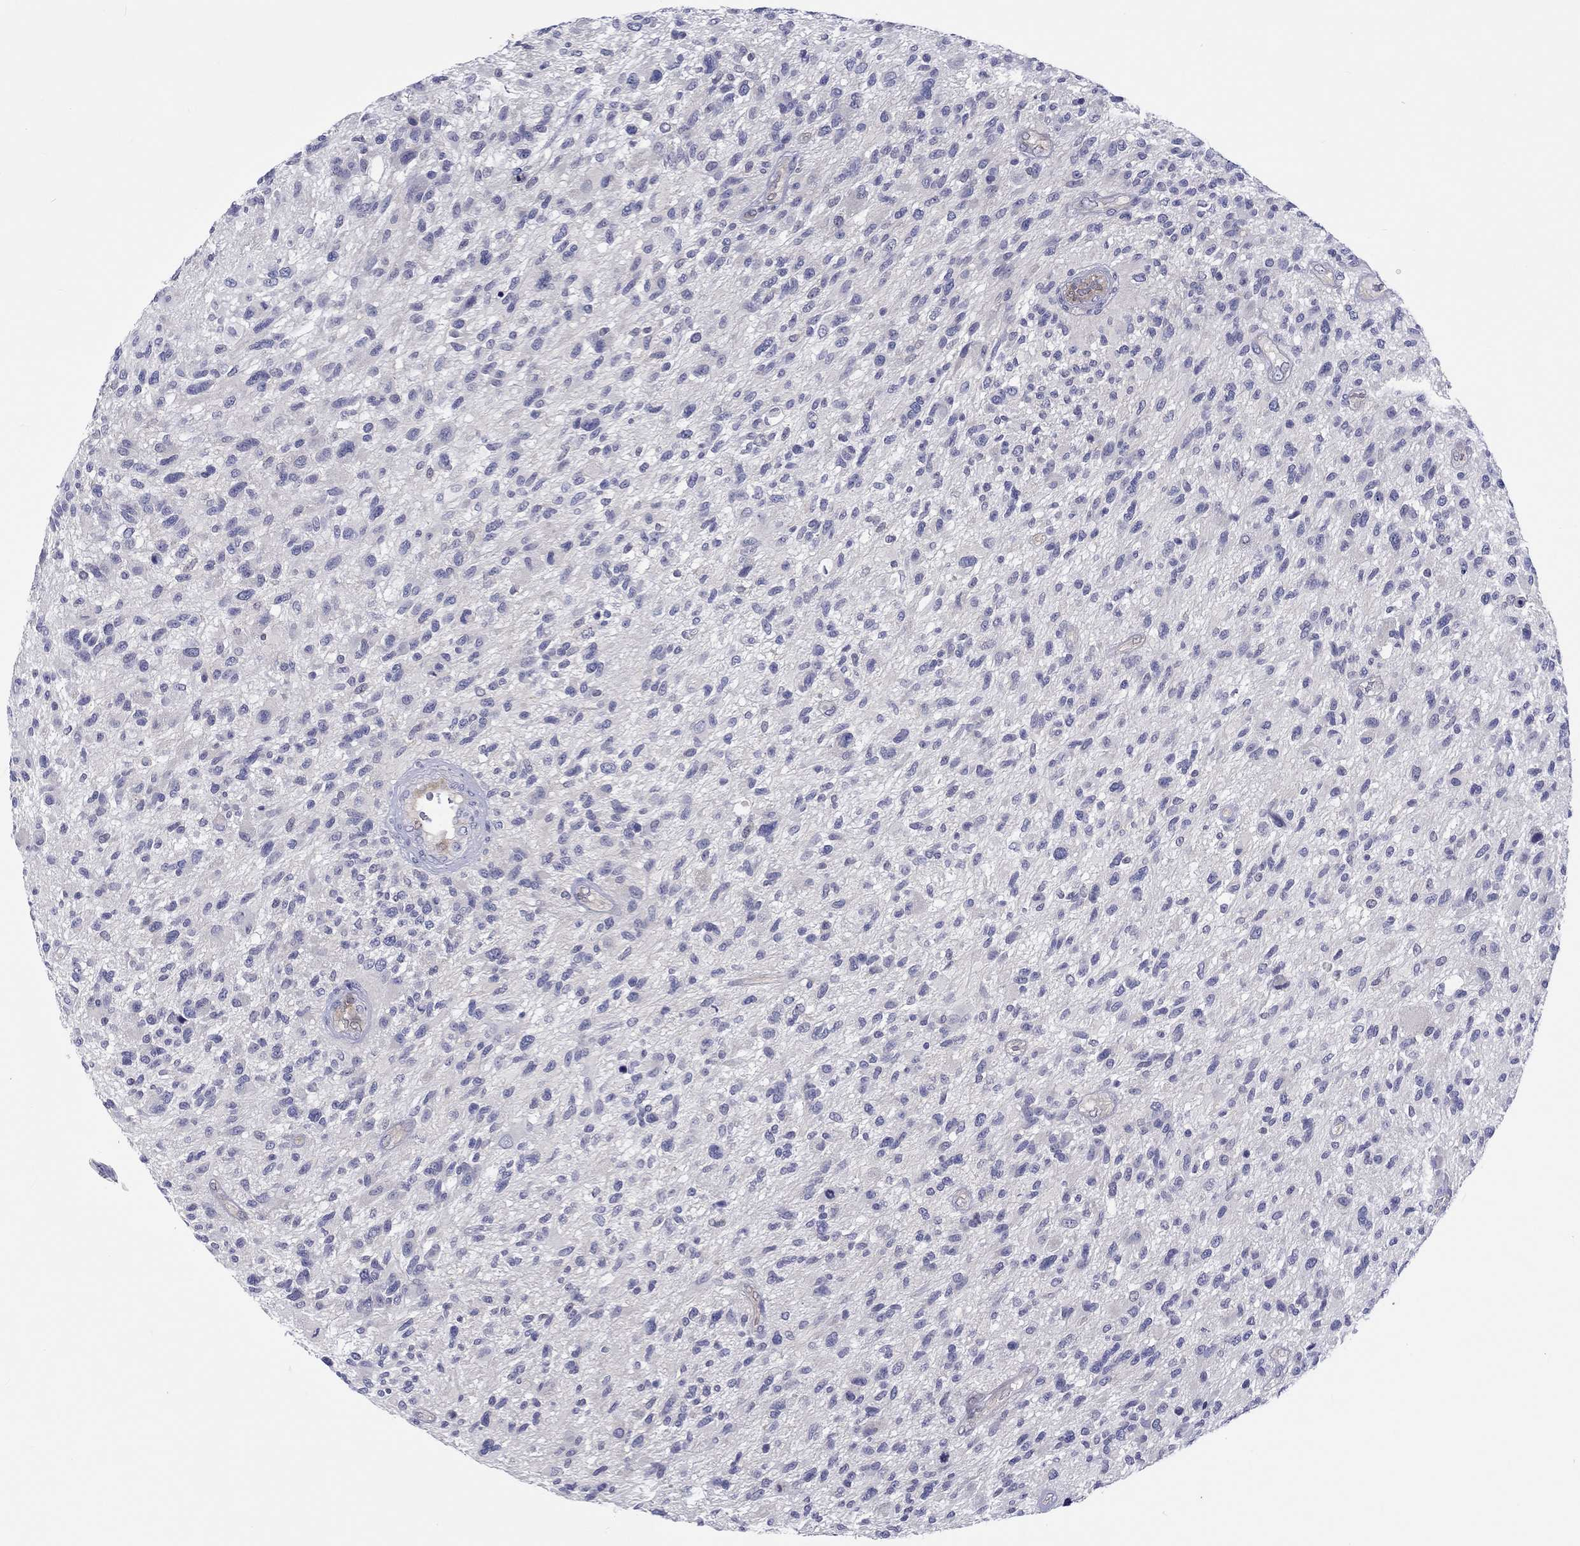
{"staining": {"intensity": "negative", "quantity": "none", "location": "none"}, "tissue": "glioma", "cell_type": "Tumor cells", "image_type": "cancer", "snomed": [{"axis": "morphology", "description": "Glioma, malignant, High grade"}, {"axis": "topography", "description": "Brain"}], "caption": "Malignant glioma (high-grade) stained for a protein using immunohistochemistry (IHC) shows no staining tumor cells.", "gene": "ABCG4", "patient": {"sex": "male", "age": 47}}